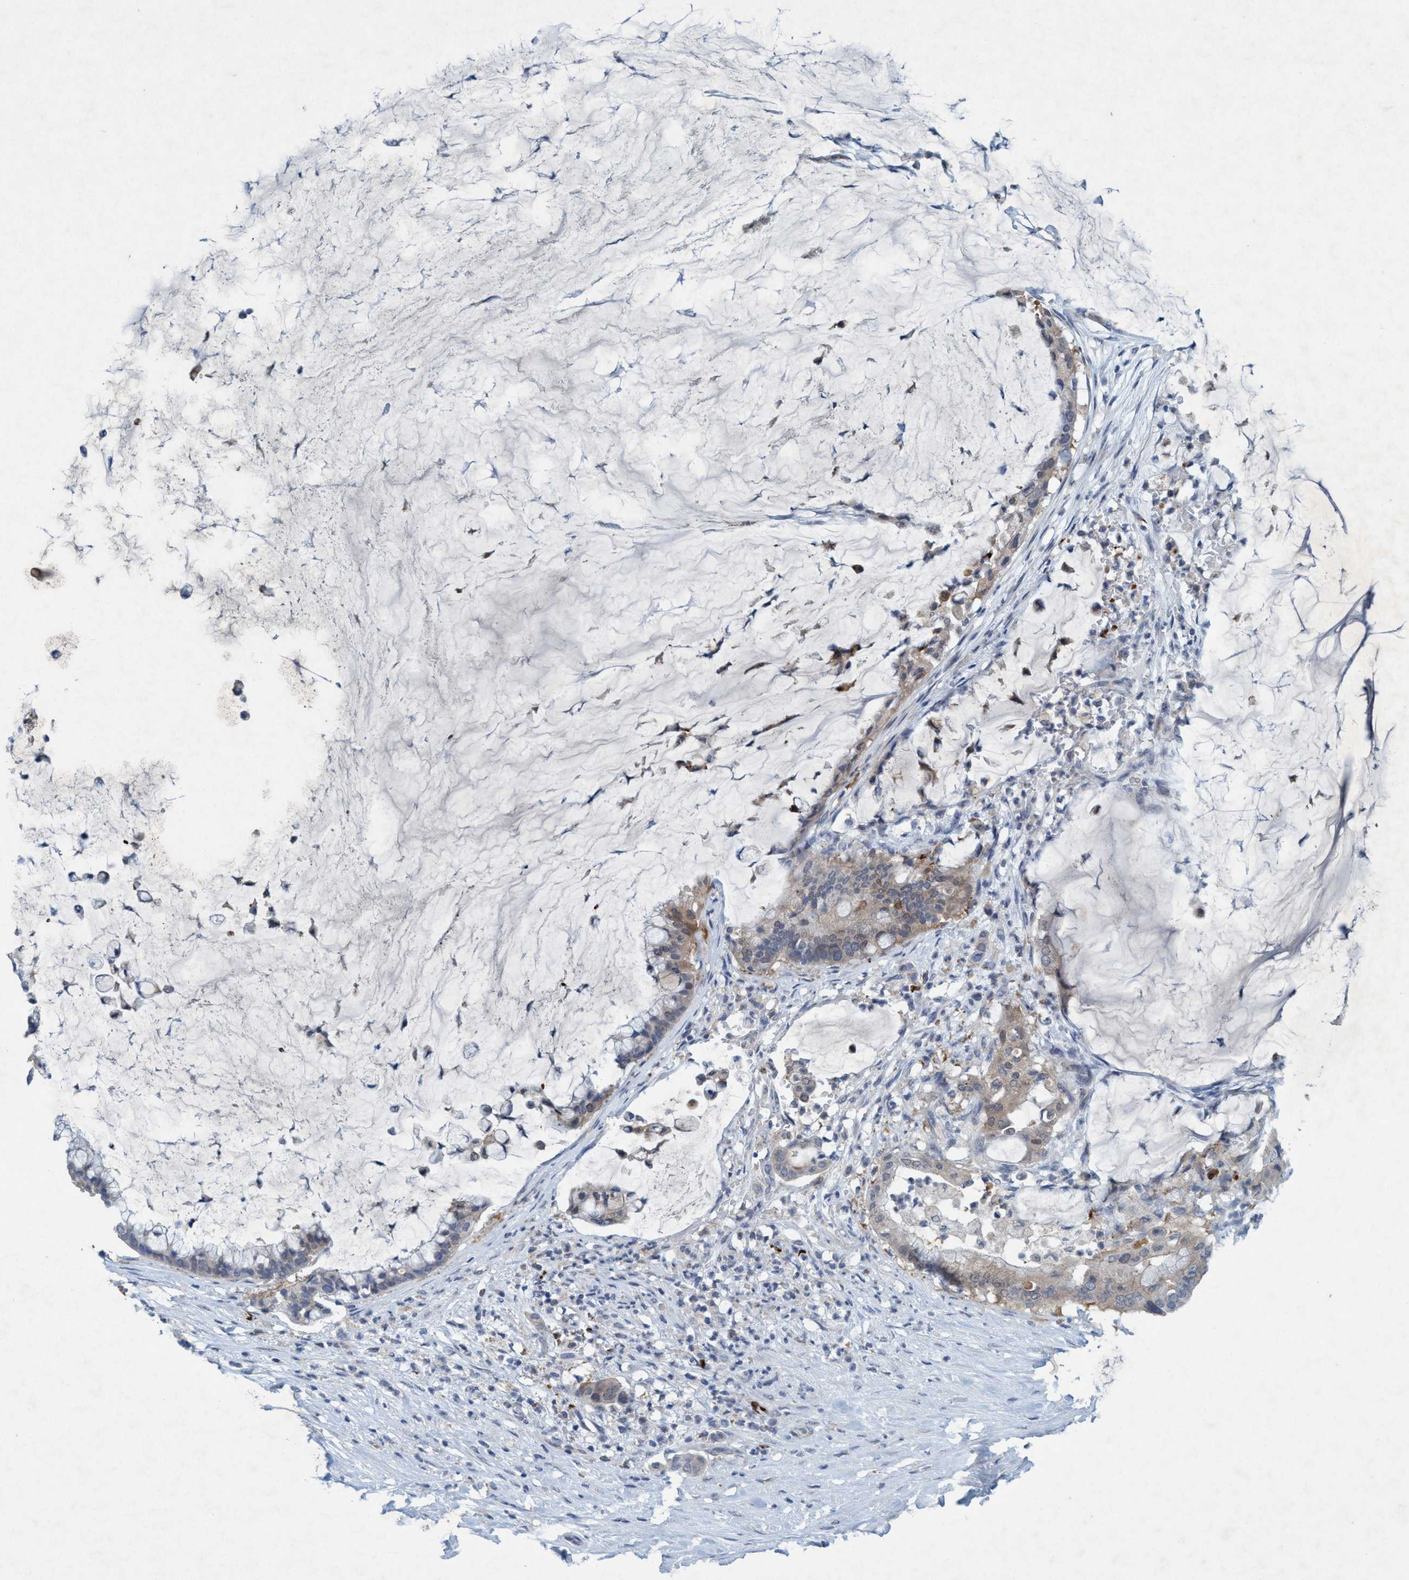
{"staining": {"intensity": "weak", "quantity": "<25%", "location": "cytoplasmic/membranous"}, "tissue": "pancreatic cancer", "cell_type": "Tumor cells", "image_type": "cancer", "snomed": [{"axis": "morphology", "description": "Adenocarcinoma, NOS"}, {"axis": "topography", "description": "Pancreas"}], "caption": "Adenocarcinoma (pancreatic) was stained to show a protein in brown. There is no significant expression in tumor cells.", "gene": "RNF208", "patient": {"sex": "male", "age": 41}}